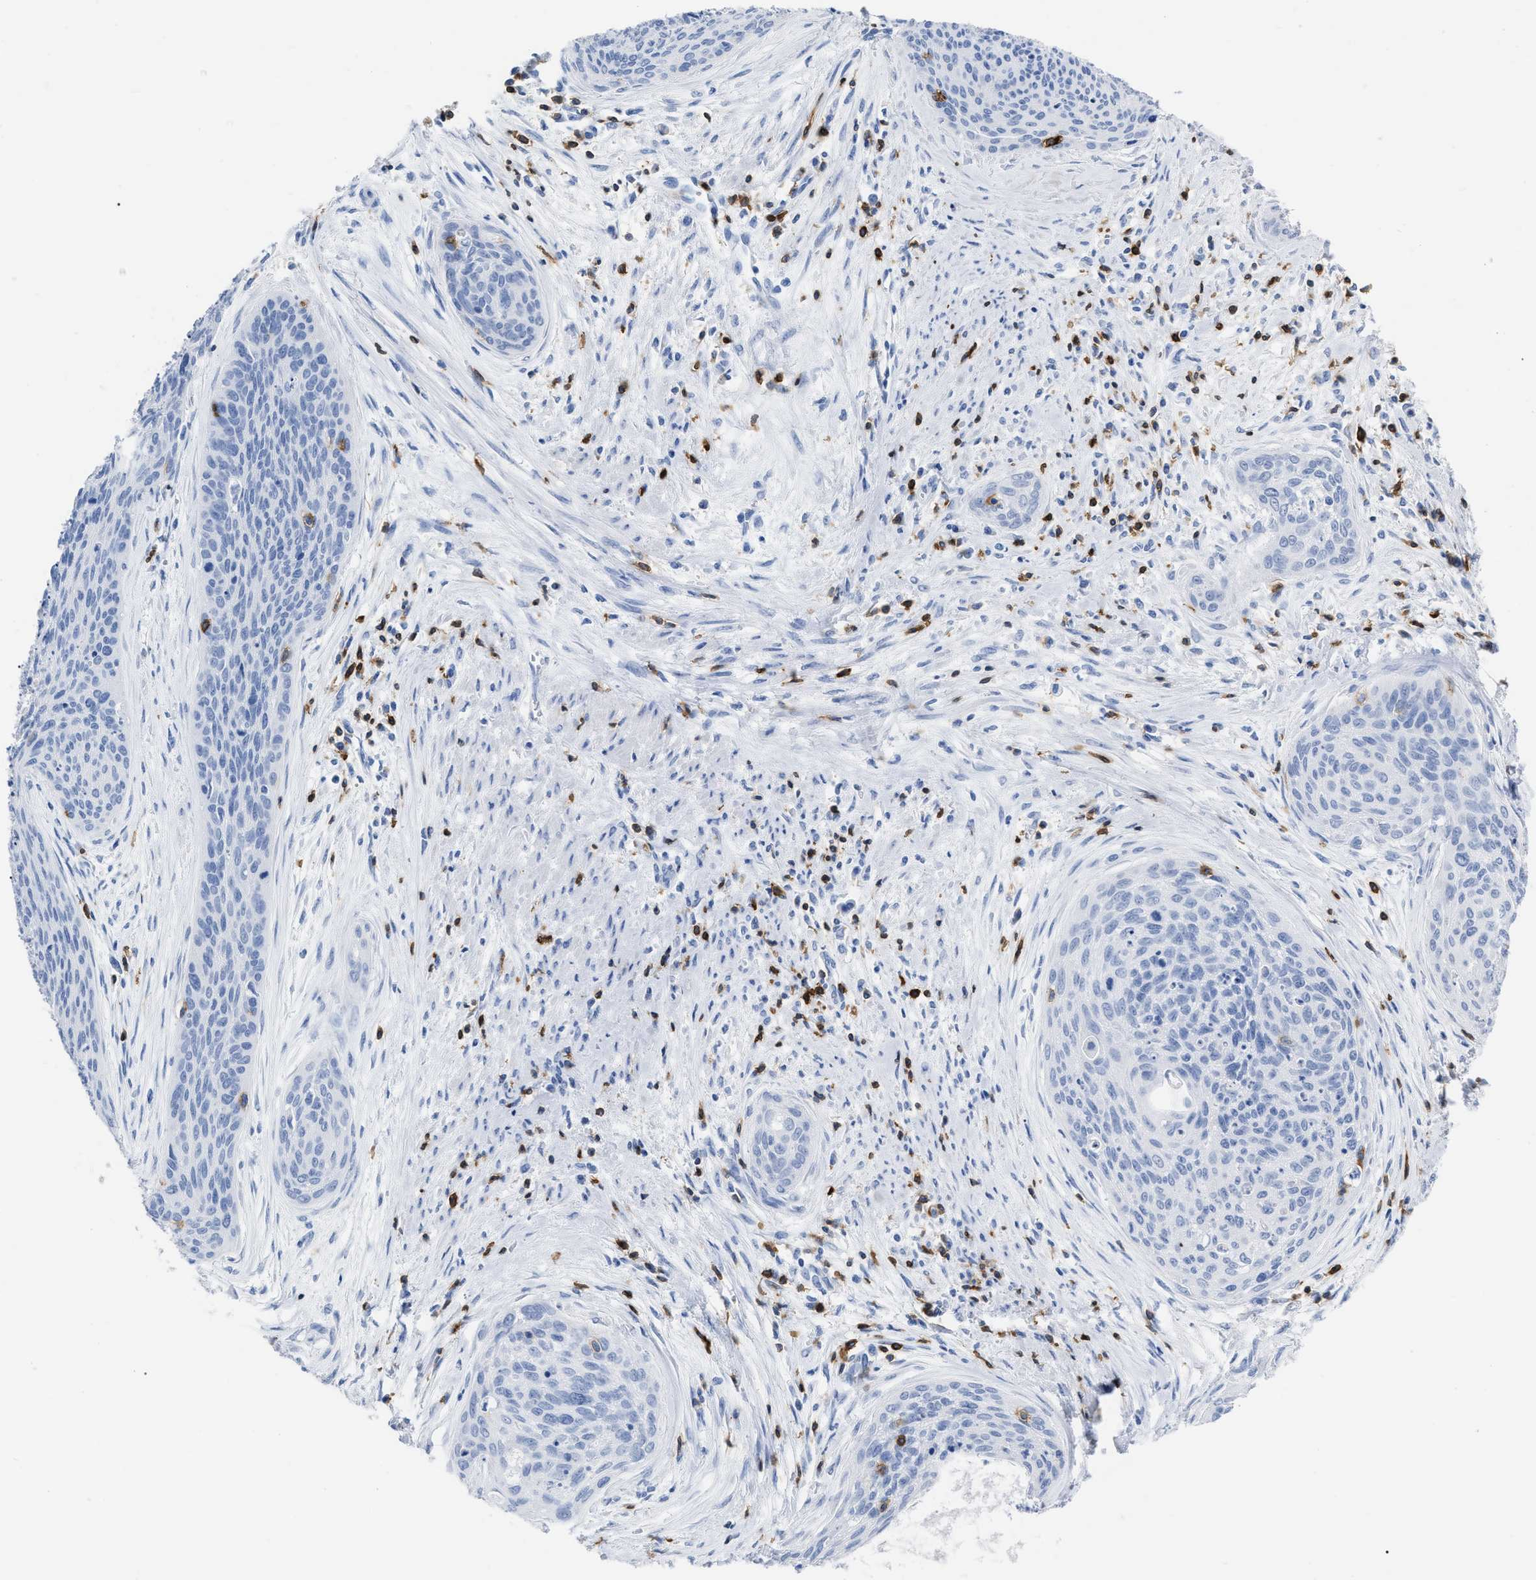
{"staining": {"intensity": "negative", "quantity": "none", "location": "none"}, "tissue": "cervical cancer", "cell_type": "Tumor cells", "image_type": "cancer", "snomed": [{"axis": "morphology", "description": "Squamous cell carcinoma, NOS"}, {"axis": "topography", "description": "Cervix"}], "caption": "There is no significant positivity in tumor cells of cervical squamous cell carcinoma.", "gene": "CD5", "patient": {"sex": "female", "age": 55}}